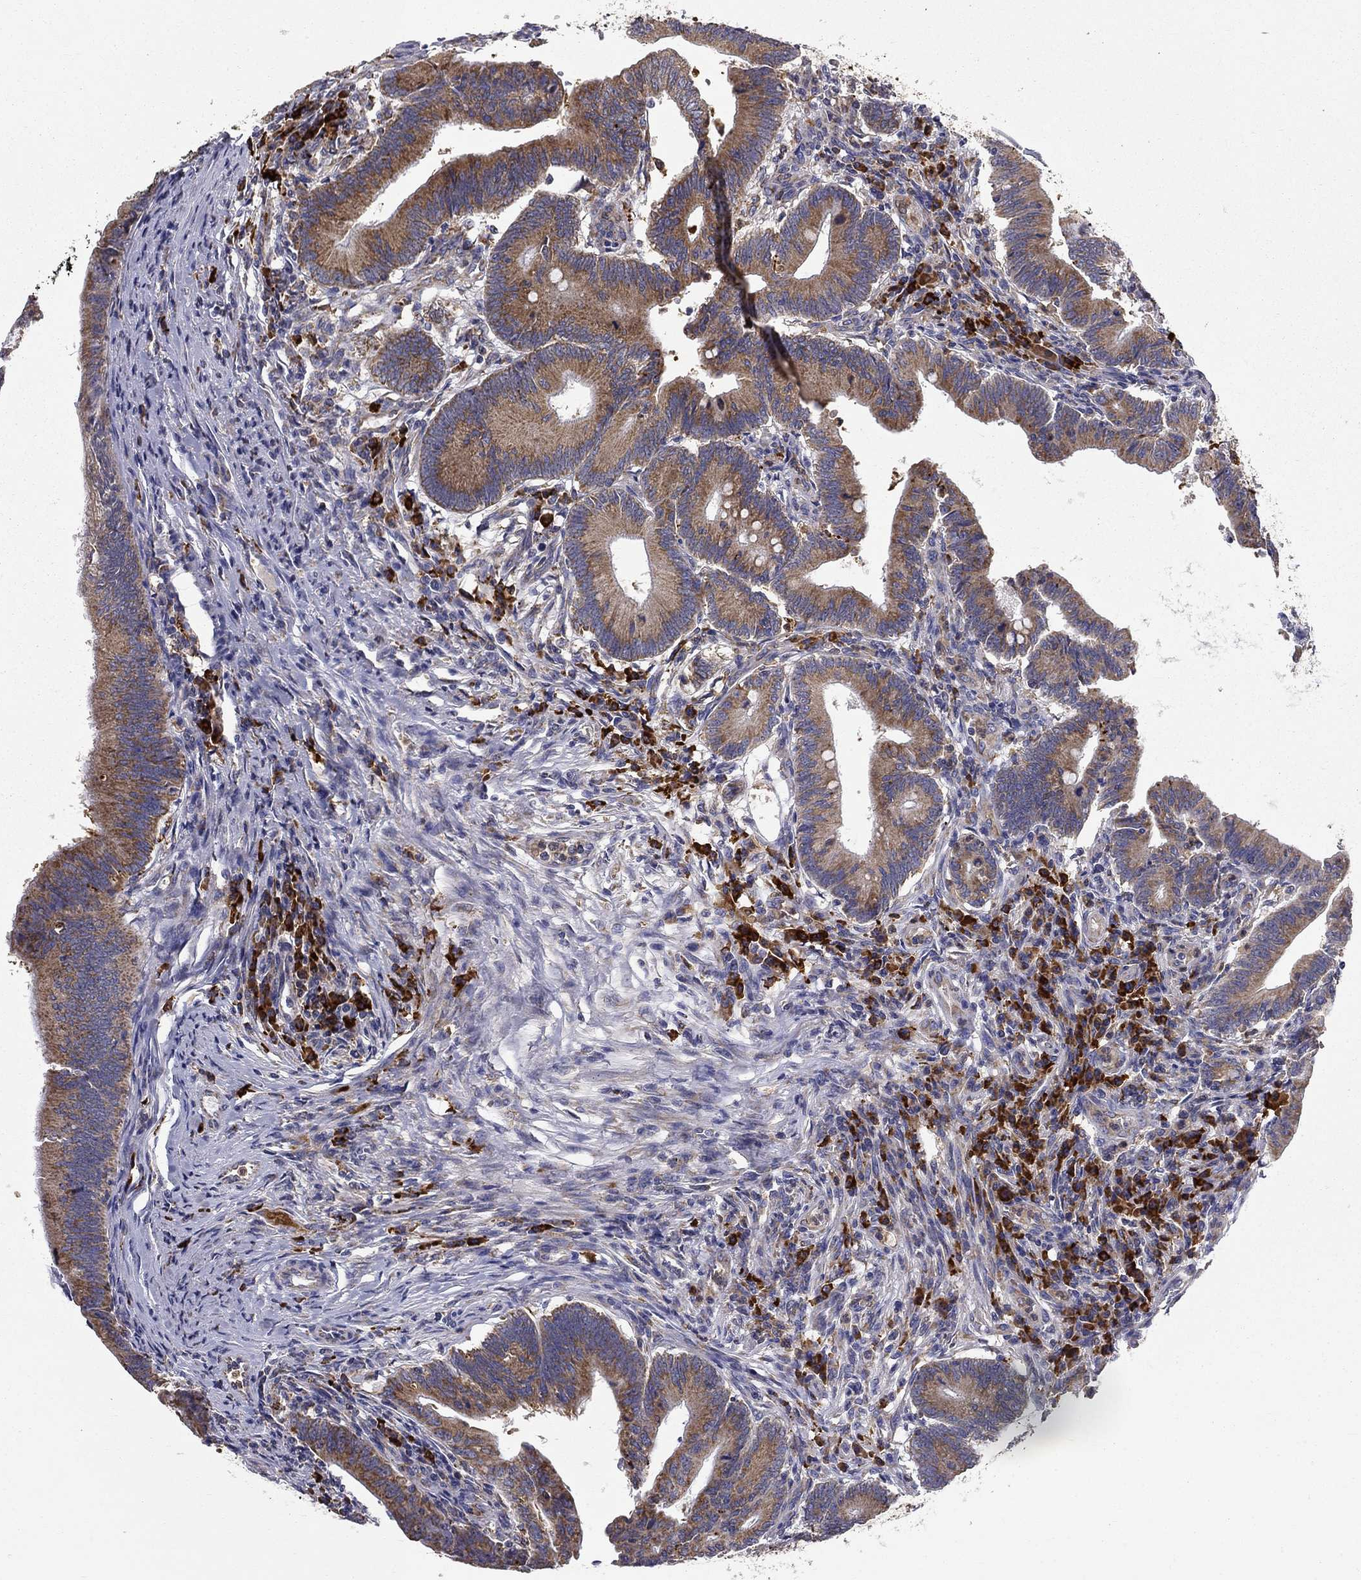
{"staining": {"intensity": "moderate", "quantity": "25%-75%", "location": "cytoplasmic/membranous"}, "tissue": "colorectal cancer", "cell_type": "Tumor cells", "image_type": "cancer", "snomed": [{"axis": "morphology", "description": "Adenocarcinoma, NOS"}, {"axis": "topography", "description": "Colon"}], "caption": "Tumor cells display medium levels of moderate cytoplasmic/membranous expression in approximately 25%-75% of cells in adenocarcinoma (colorectal).", "gene": "PRDX4", "patient": {"sex": "female", "age": 70}}